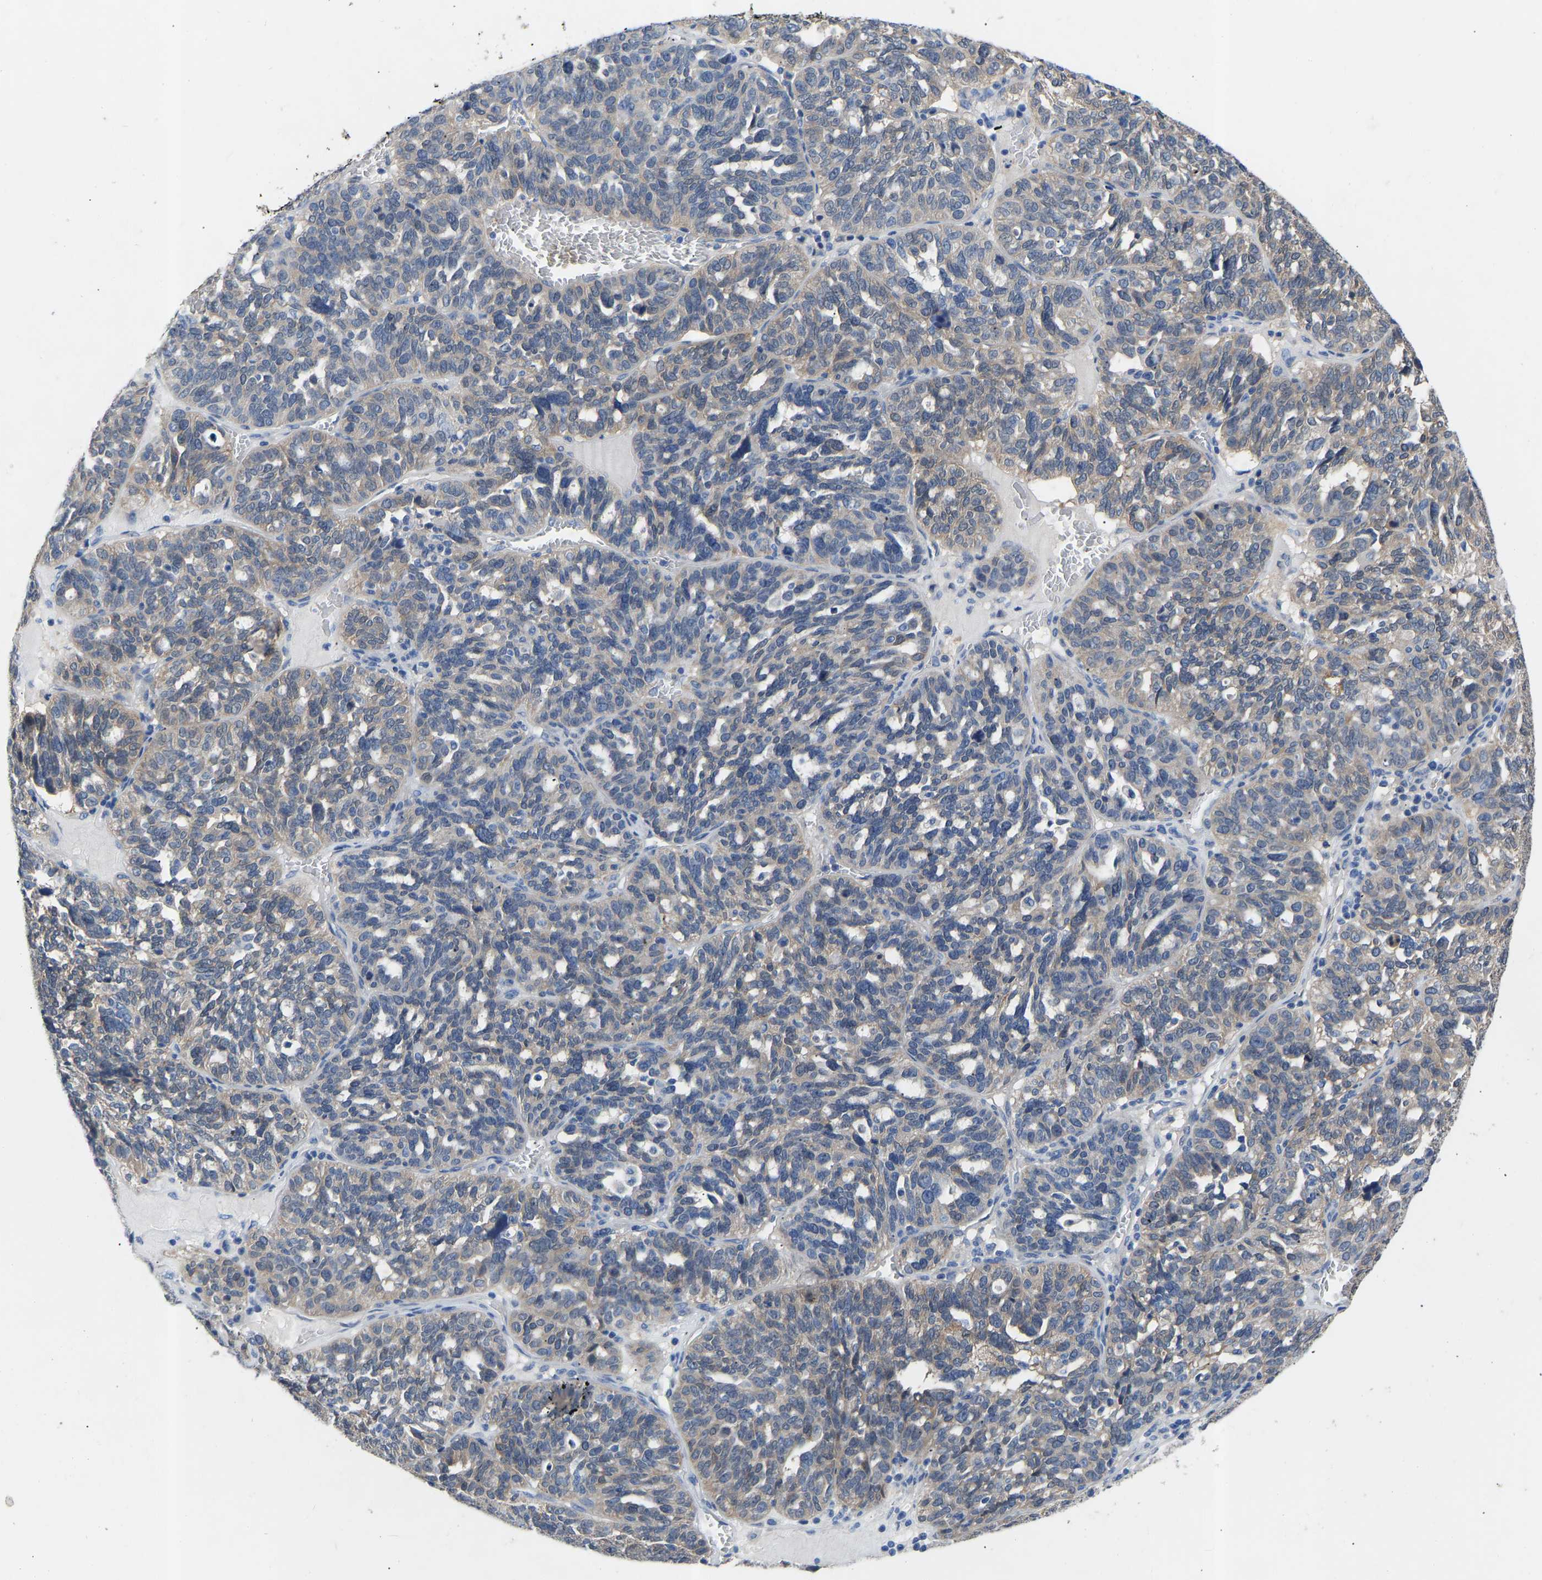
{"staining": {"intensity": "weak", "quantity": "<25%", "location": "cytoplasmic/membranous"}, "tissue": "ovarian cancer", "cell_type": "Tumor cells", "image_type": "cancer", "snomed": [{"axis": "morphology", "description": "Cystadenocarcinoma, serous, NOS"}, {"axis": "topography", "description": "Ovary"}], "caption": "High power microscopy image of an IHC micrograph of ovarian serous cystadenocarcinoma, revealing no significant positivity in tumor cells.", "gene": "RBP1", "patient": {"sex": "female", "age": 59}}